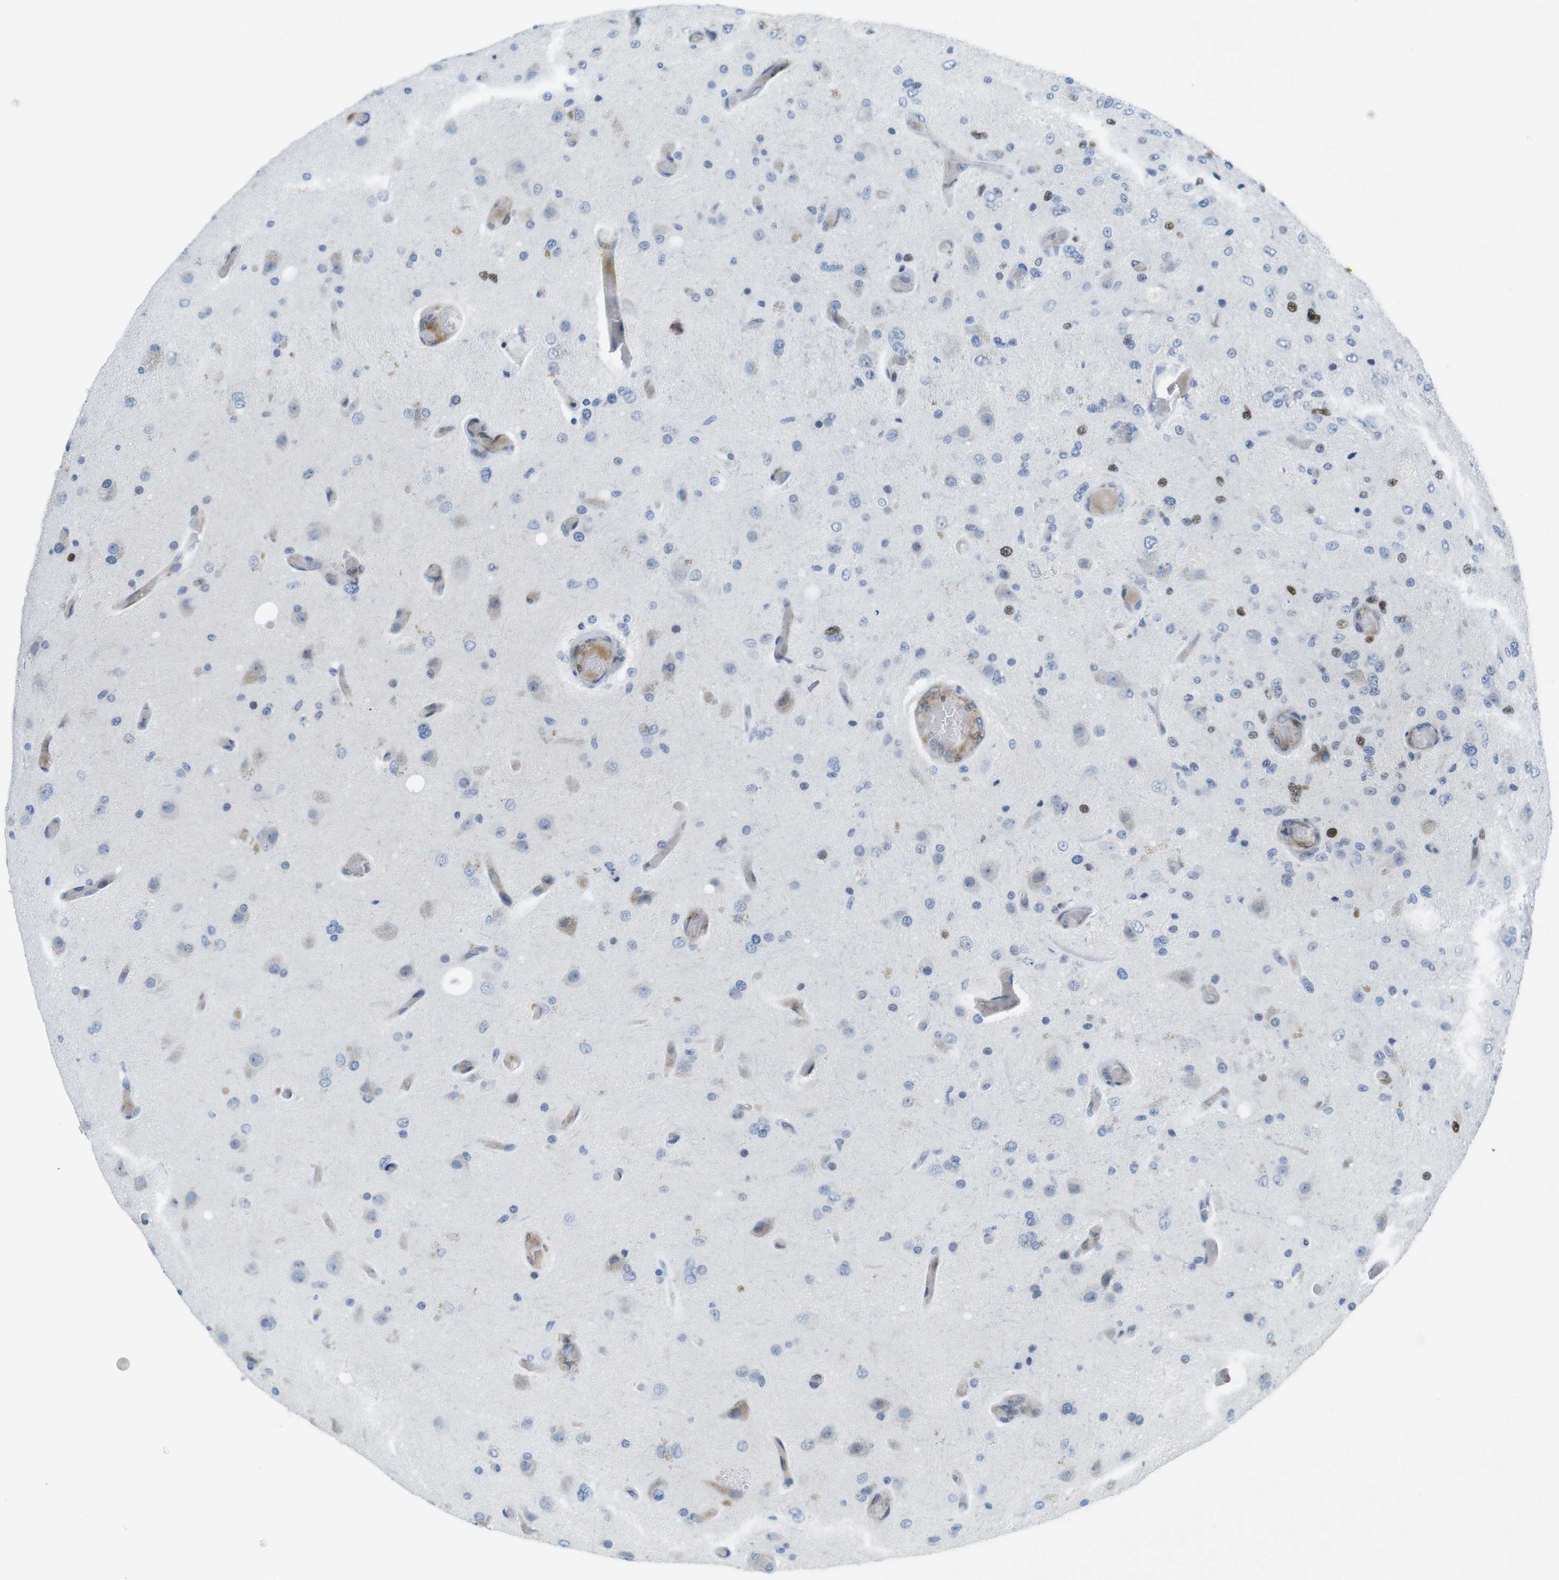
{"staining": {"intensity": "strong", "quantity": "<25%", "location": "nuclear"}, "tissue": "glioma", "cell_type": "Tumor cells", "image_type": "cancer", "snomed": [{"axis": "morphology", "description": "Normal tissue, NOS"}, {"axis": "morphology", "description": "Glioma, malignant, High grade"}, {"axis": "topography", "description": "Cerebral cortex"}], "caption": "Protein expression analysis of human malignant glioma (high-grade) reveals strong nuclear staining in about <25% of tumor cells.", "gene": "CHAF1A", "patient": {"sex": "male", "age": 77}}